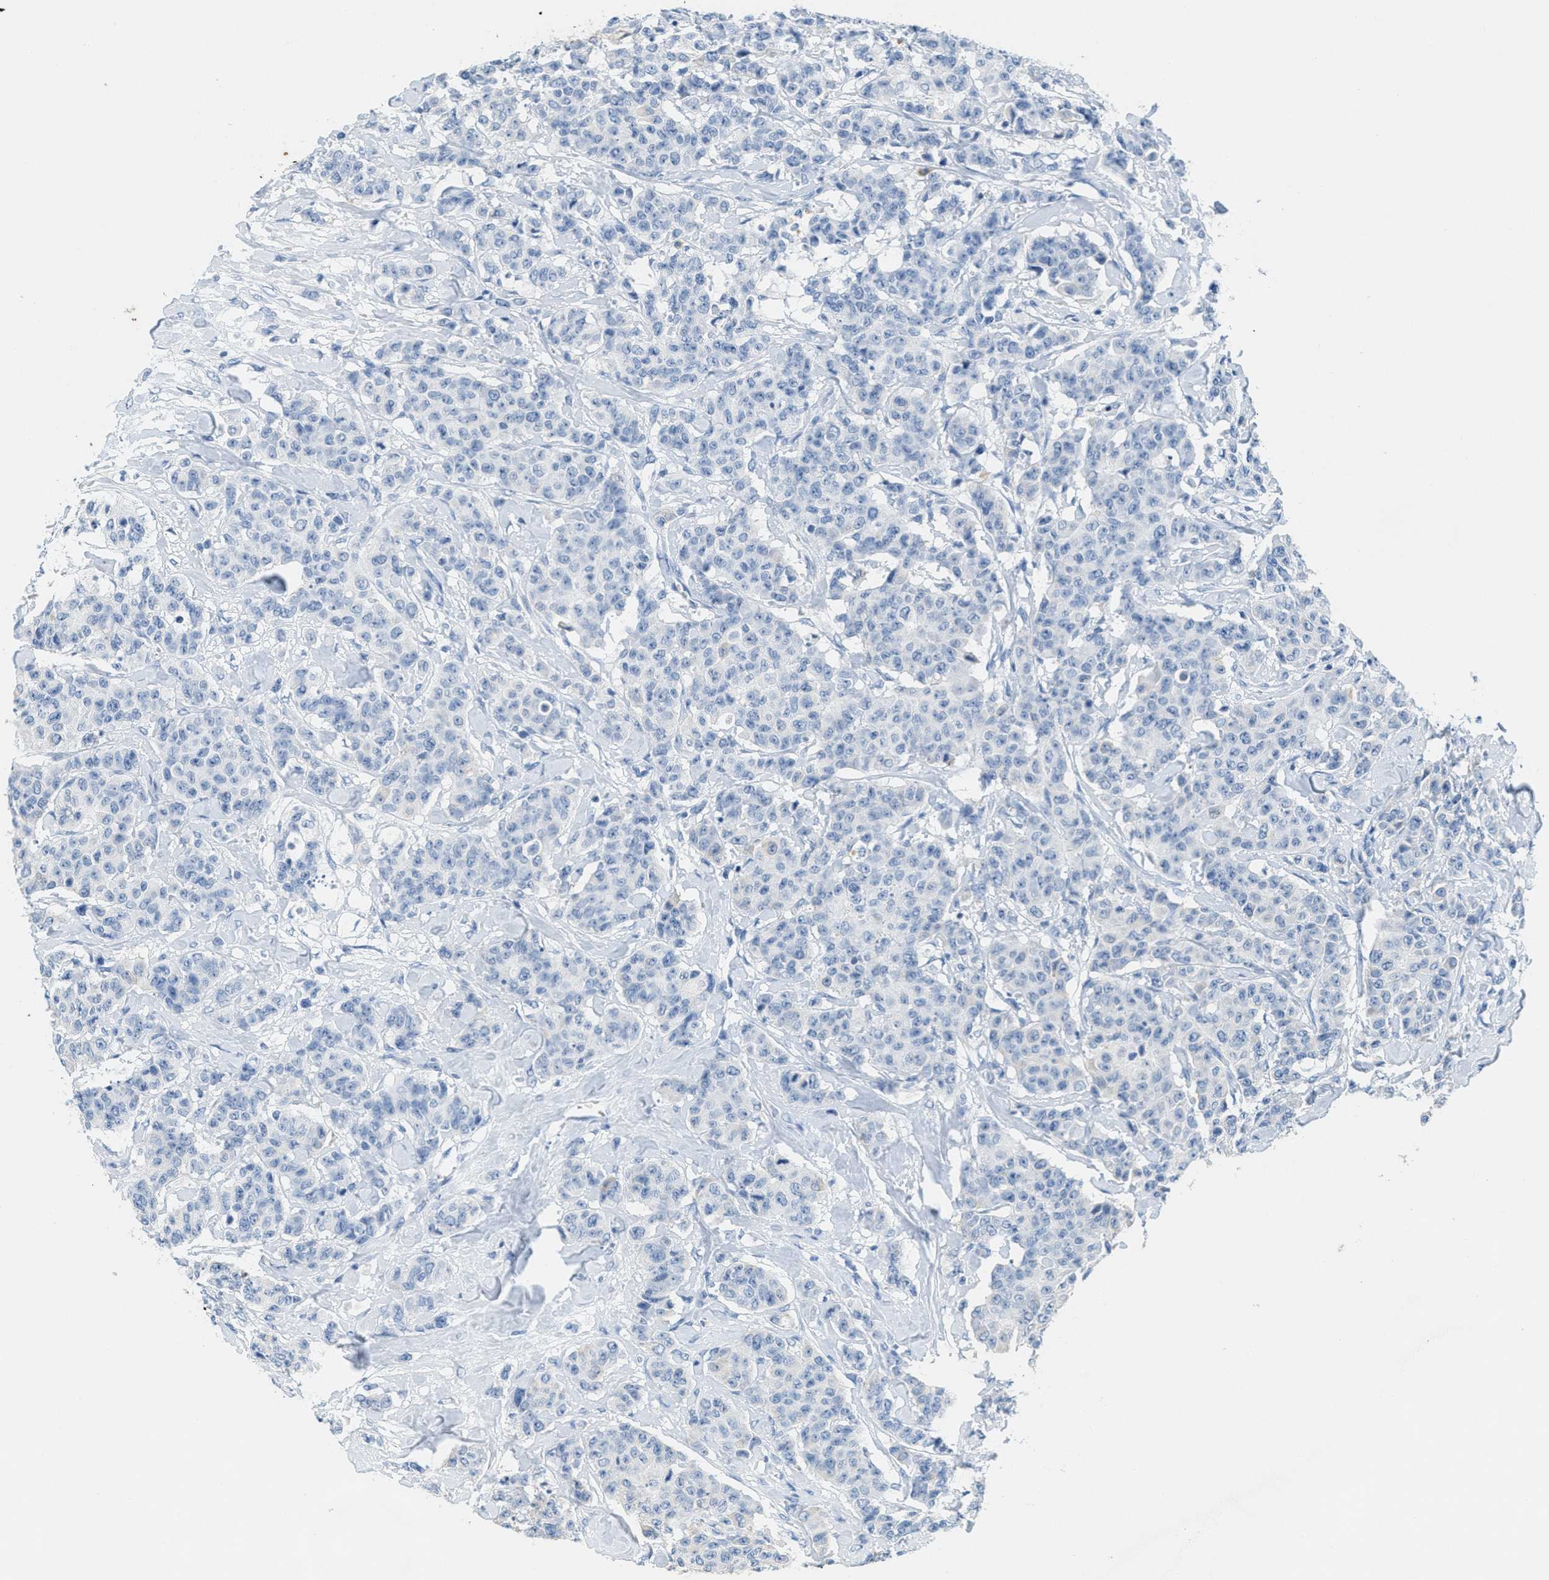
{"staining": {"intensity": "negative", "quantity": "none", "location": "none"}, "tissue": "breast cancer", "cell_type": "Tumor cells", "image_type": "cancer", "snomed": [{"axis": "morphology", "description": "Normal tissue, NOS"}, {"axis": "morphology", "description": "Duct carcinoma"}, {"axis": "topography", "description": "Breast"}], "caption": "Tumor cells are negative for protein expression in human breast cancer (intraductal carcinoma). (DAB (3,3'-diaminobenzidine) immunohistochemistry (IHC) with hematoxylin counter stain).", "gene": "GPM6A", "patient": {"sex": "female", "age": 40}}